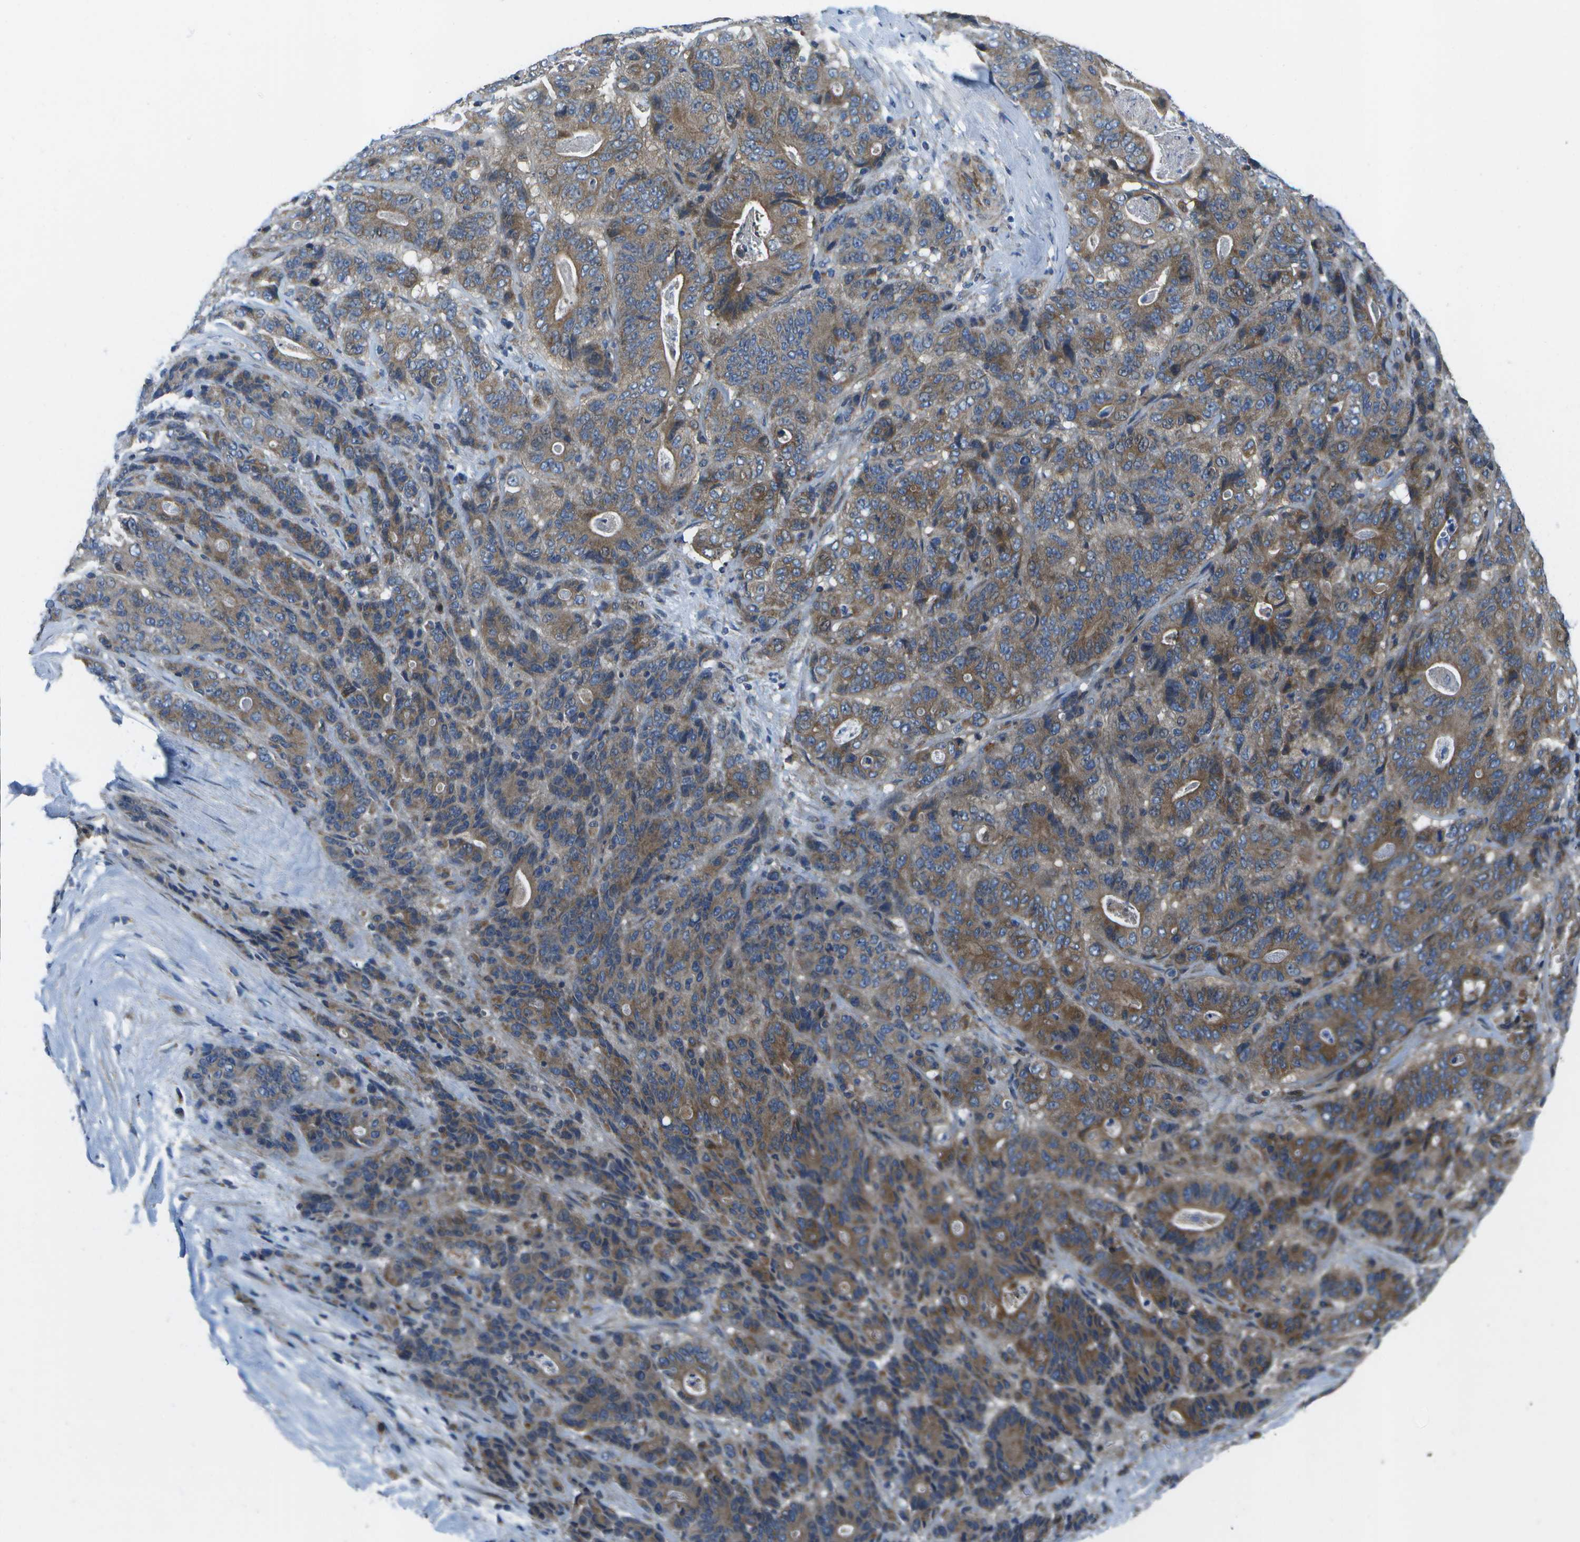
{"staining": {"intensity": "moderate", "quantity": ">75%", "location": "cytoplasmic/membranous"}, "tissue": "stomach cancer", "cell_type": "Tumor cells", "image_type": "cancer", "snomed": [{"axis": "morphology", "description": "Adenocarcinoma, NOS"}, {"axis": "topography", "description": "Stomach"}], "caption": "Immunohistochemical staining of adenocarcinoma (stomach) reveals medium levels of moderate cytoplasmic/membranous protein expression in approximately >75% of tumor cells.", "gene": "MVK", "patient": {"sex": "female", "age": 73}}